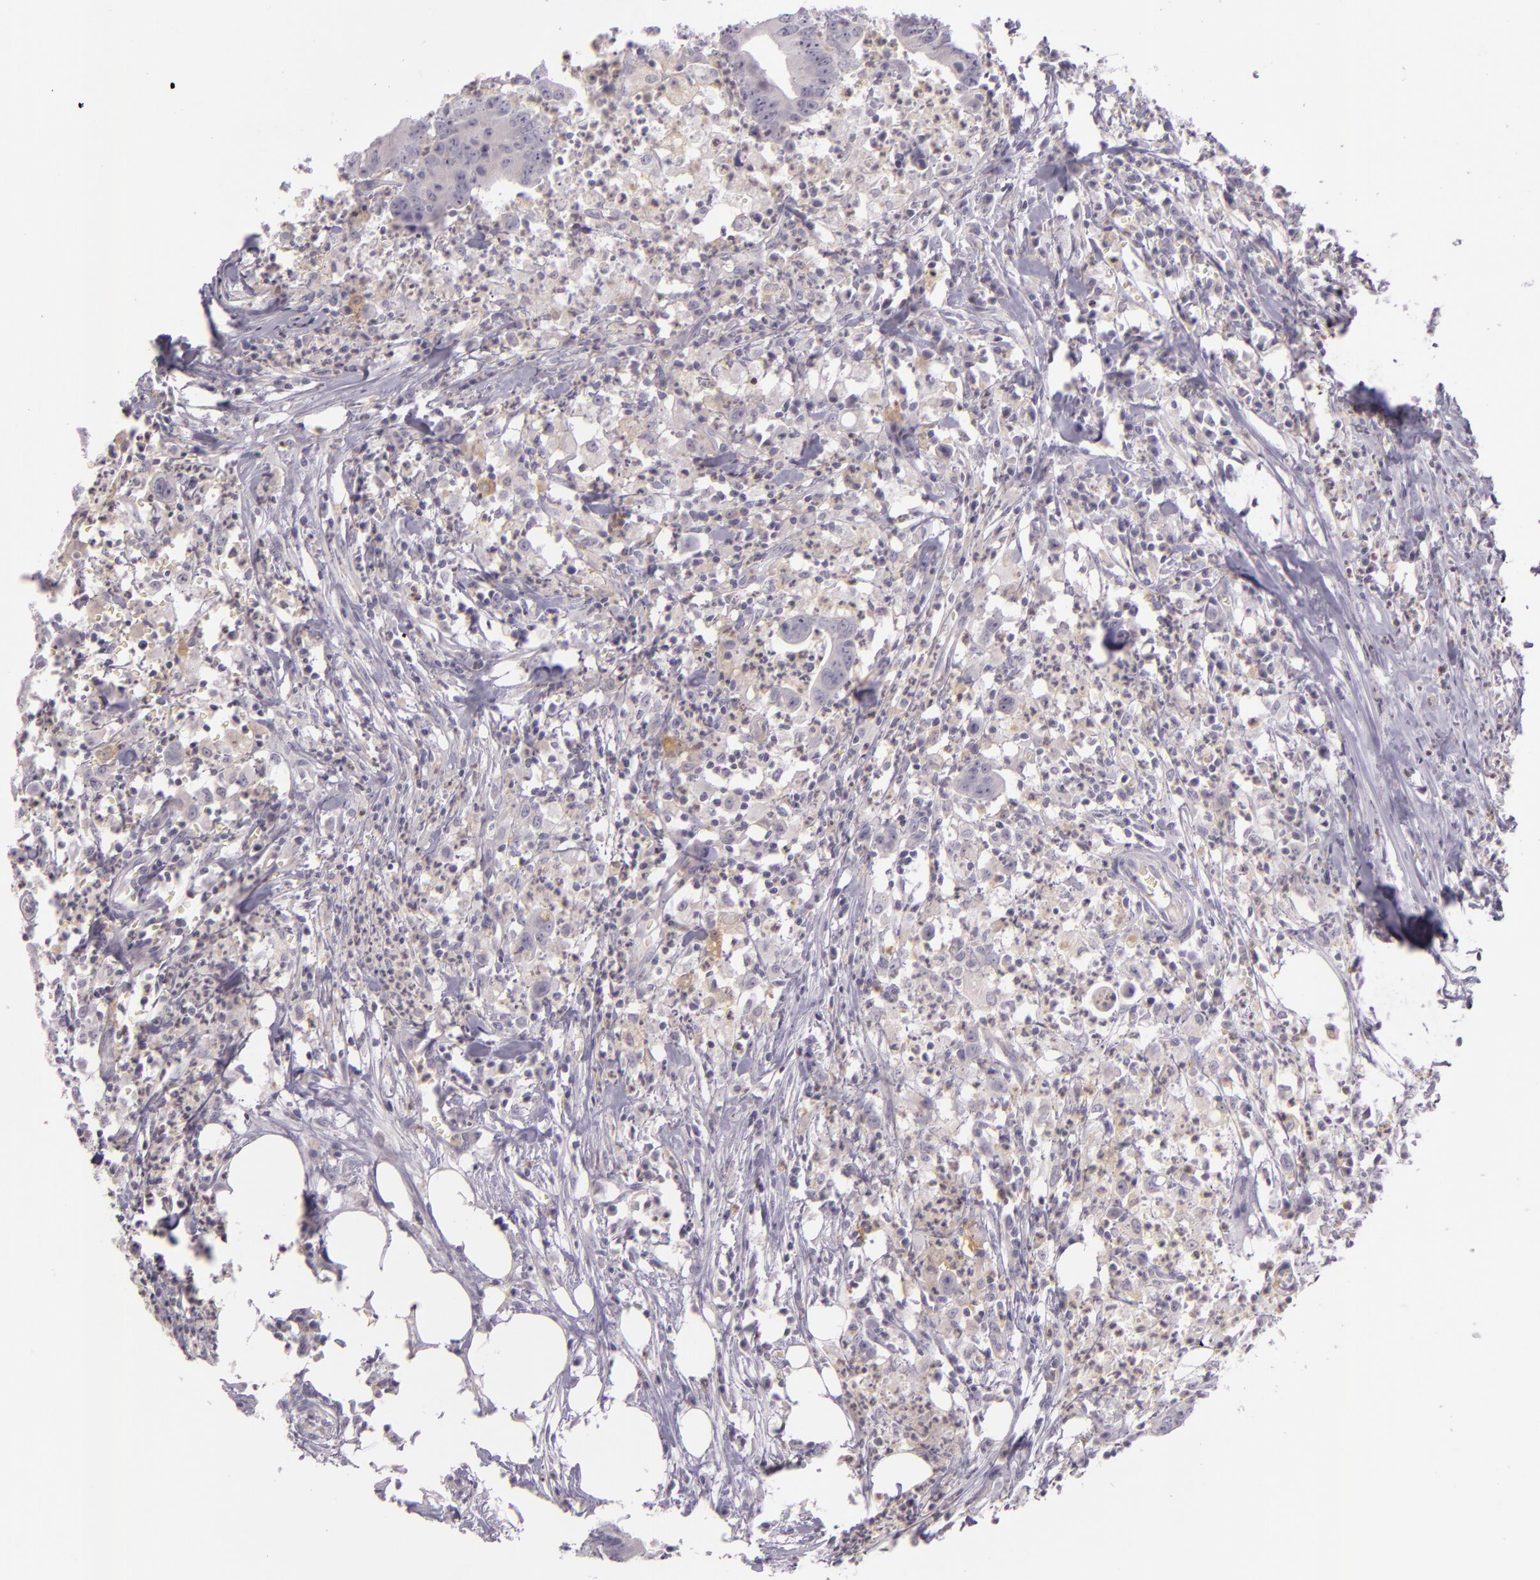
{"staining": {"intensity": "negative", "quantity": "none", "location": "none"}, "tissue": "colorectal cancer", "cell_type": "Tumor cells", "image_type": "cancer", "snomed": [{"axis": "morphology", "description": "Adenocarcinoma, NOS"}, {"axis": "topography", "description": "Colon"}], "caption": "IHC of human adenocarcinoma (colorectal) demonstrates no expression in tumor cells.", "gene": "CBS", "patient": {"sex": "male", "age": 55}}